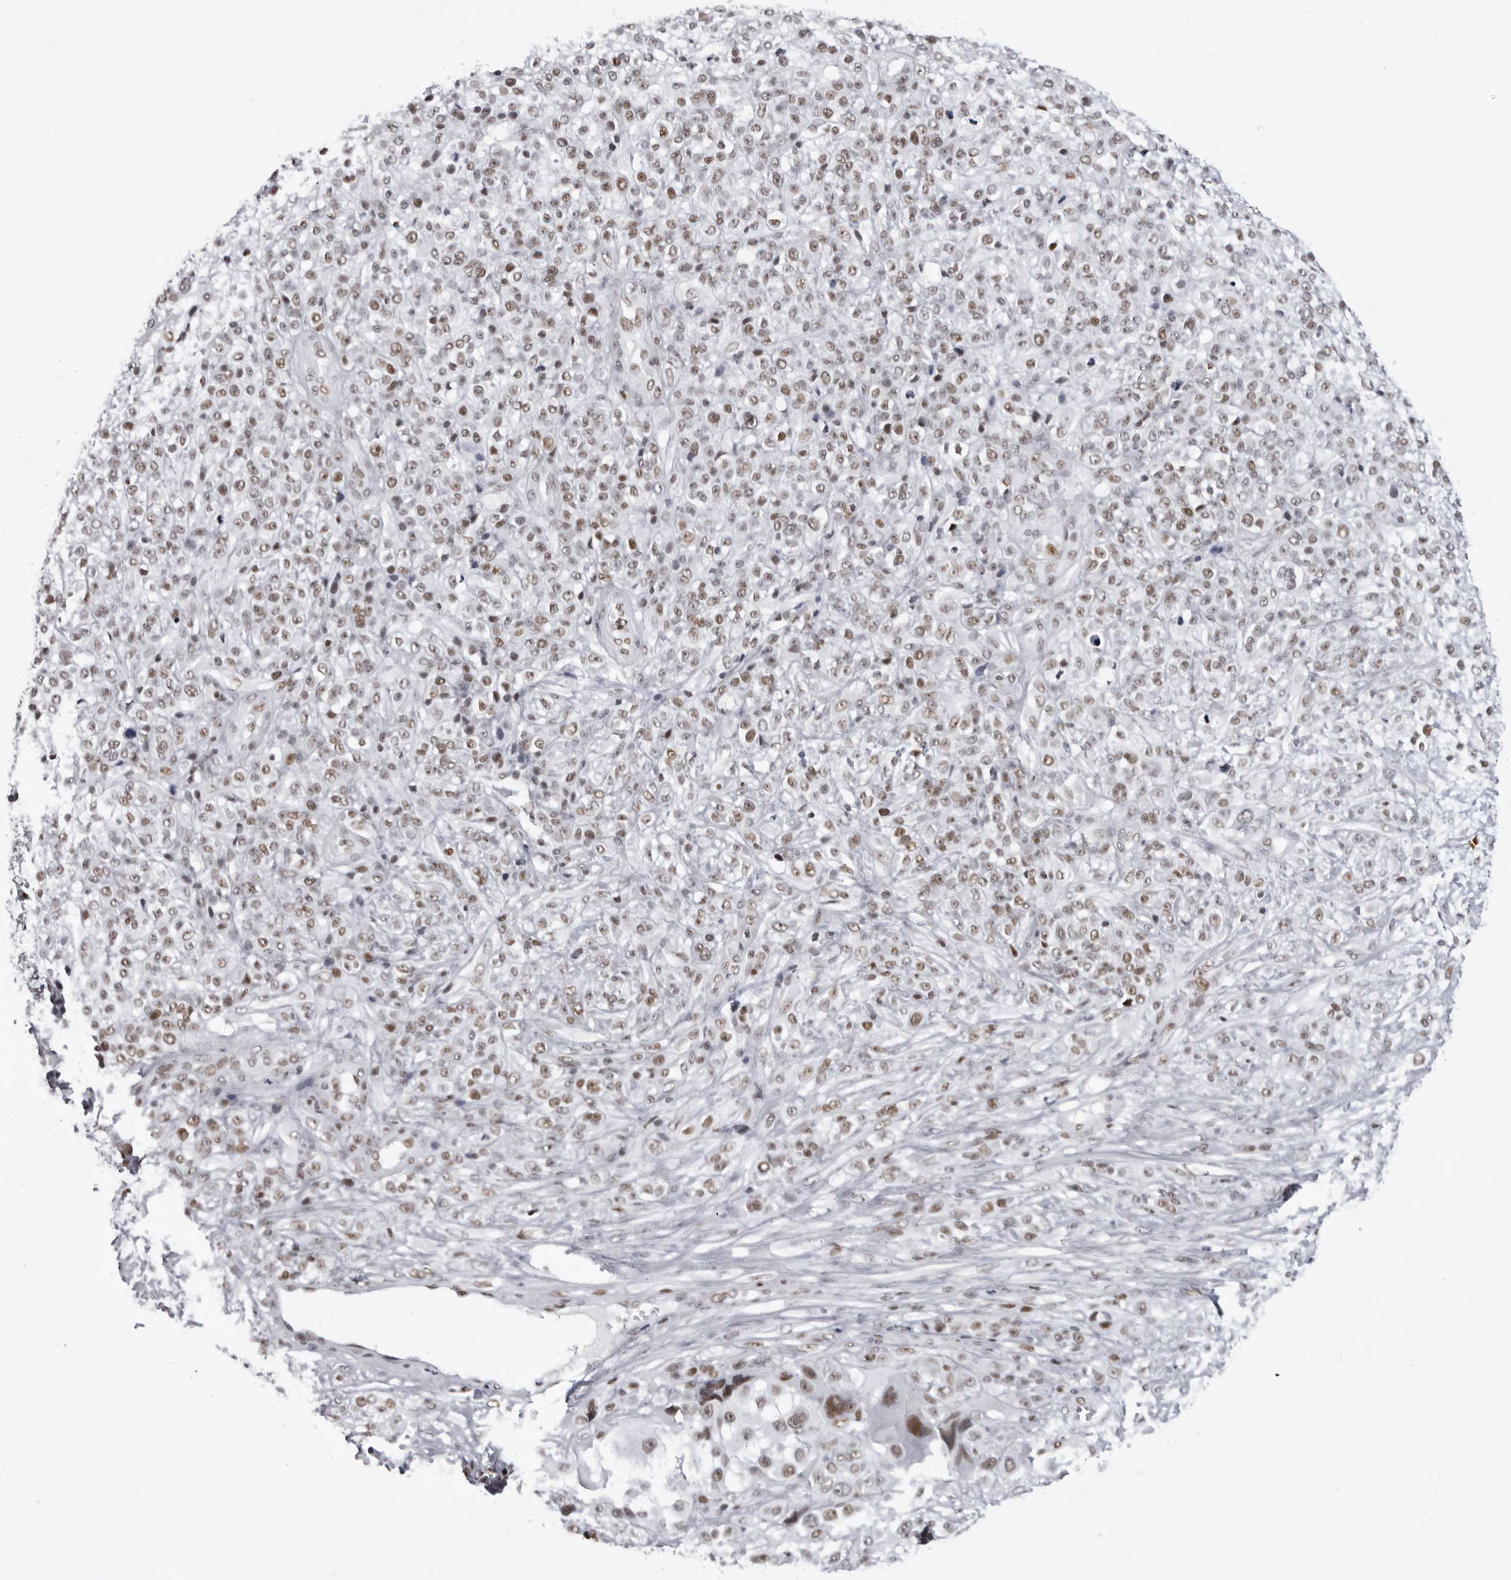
{"staining": {"intensity": "moderate", "quantity": ">75%", "location": "nuclear"}, "tissue": "melanoma", "cell_type": "Tumor cells", "image_type": "cancer", "snomed": [{"axis": "morphology", "description": "Malignant melanoma, NOS"}, {"axis": "topography", "description": "Skin"}], "caption": "DAB (3,3'-diaminobenzidine) immunohistochemical staining of malignant melanoma exhibits moderate nuclear protein expression in approximately >75% of tumor cells.", "gene": "IRF2BP2", "patient": {"sex": "female", "age": 55}}